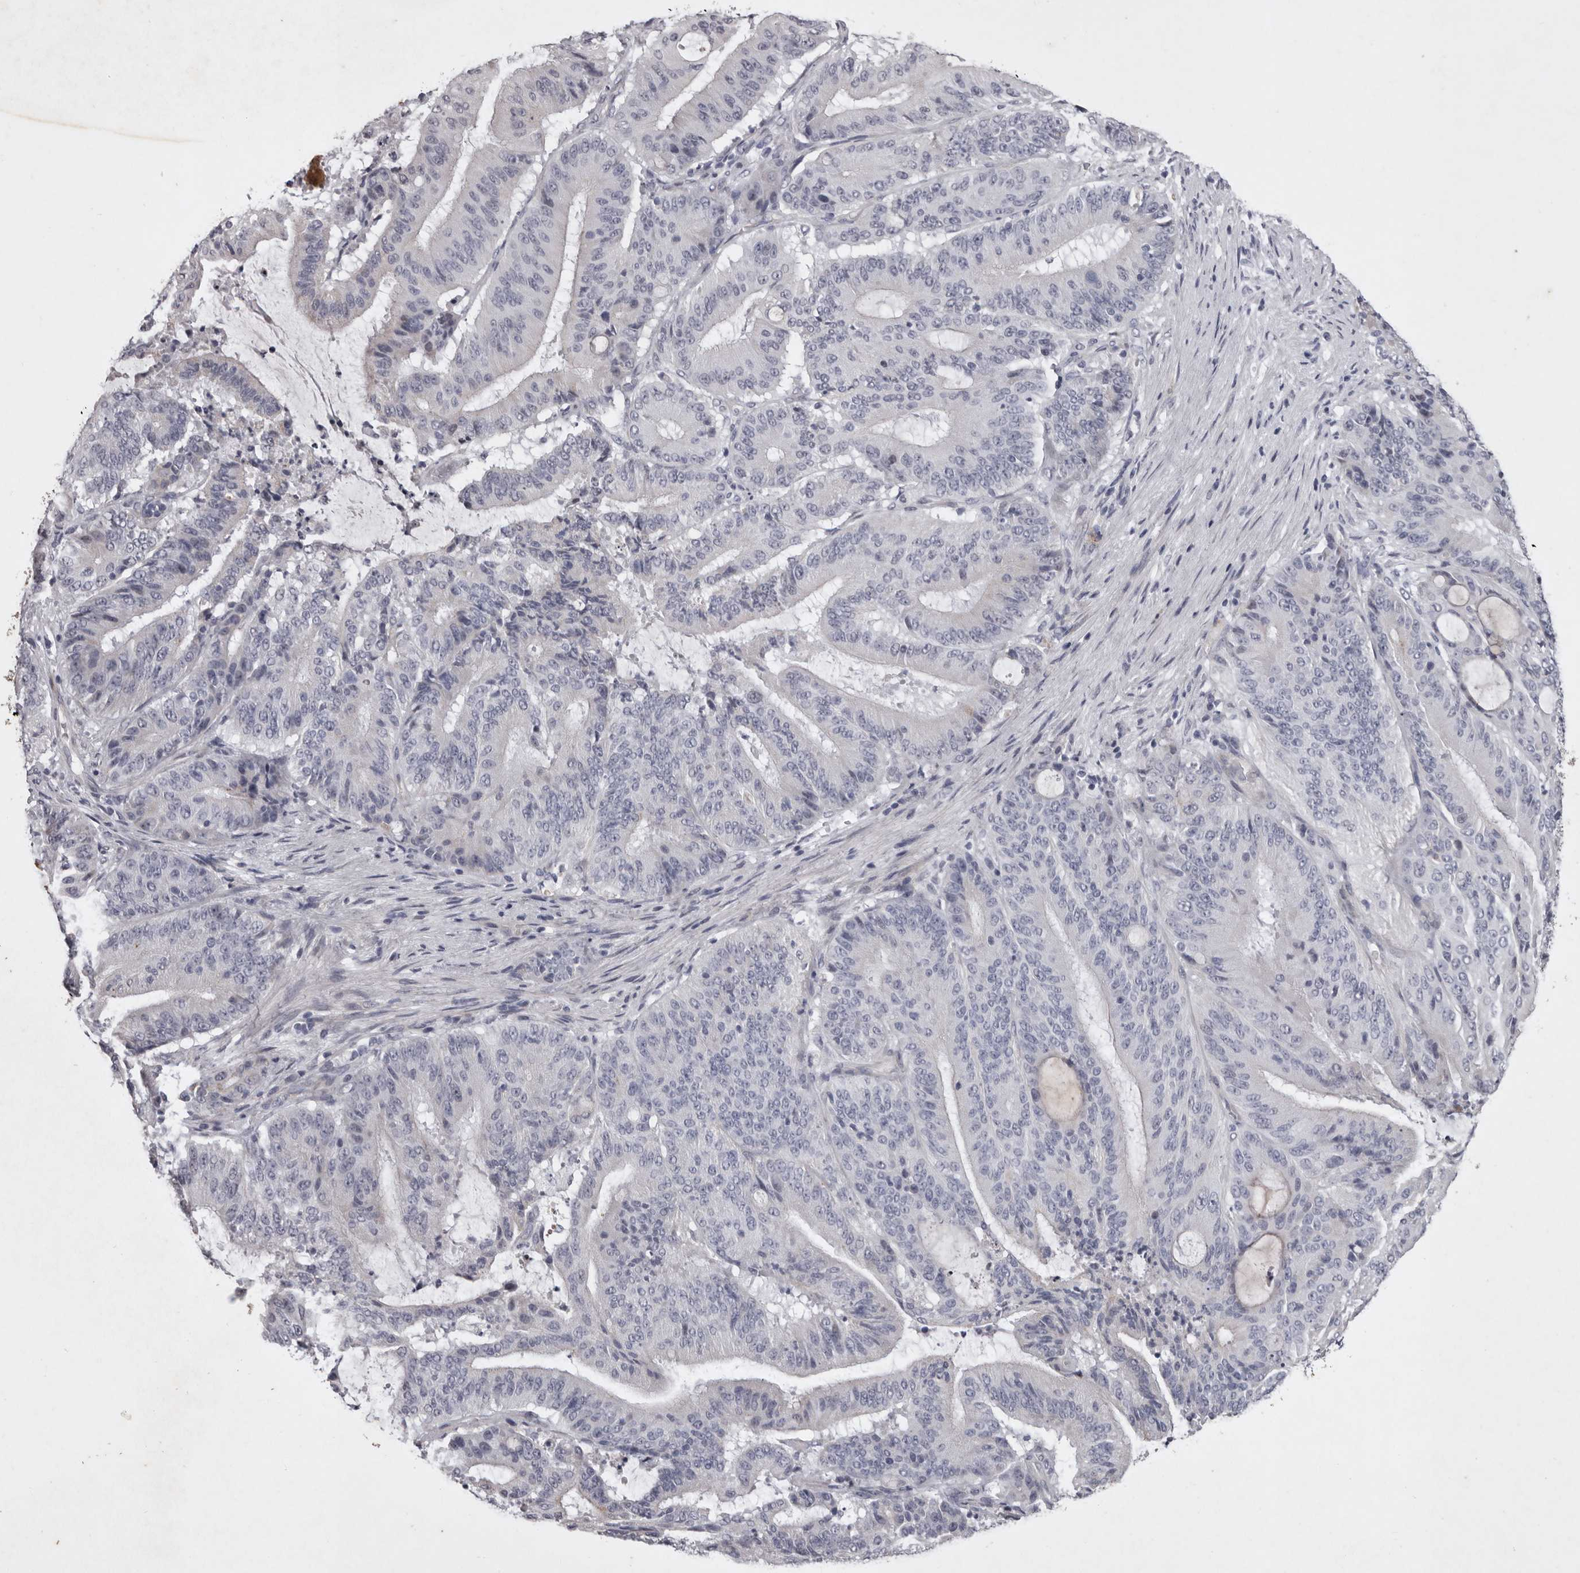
{"staining": {"intensity": "negative", "quantity": "none", "location": "none"}, "tissue": "liver cancer", "cell_type": "Tumor cells", "image_type": "cancer", "snomed": [{"axis": "morphology", "description": "Normal tissue, NOS"}, {"axis": "morphology", "description": "Cholangiocarcinoma"}, {"axis": "topography", "description": "Liver"}, {"axis": "topography", "description": "Peripheral nerve tissue"}], "caption": "The photomicrograph exhibits no significant expression in tumor cells of liver cholangiocarcinoma.", "gene": "NKAIN4", "patient": {"sex": "female", "age": 73}}